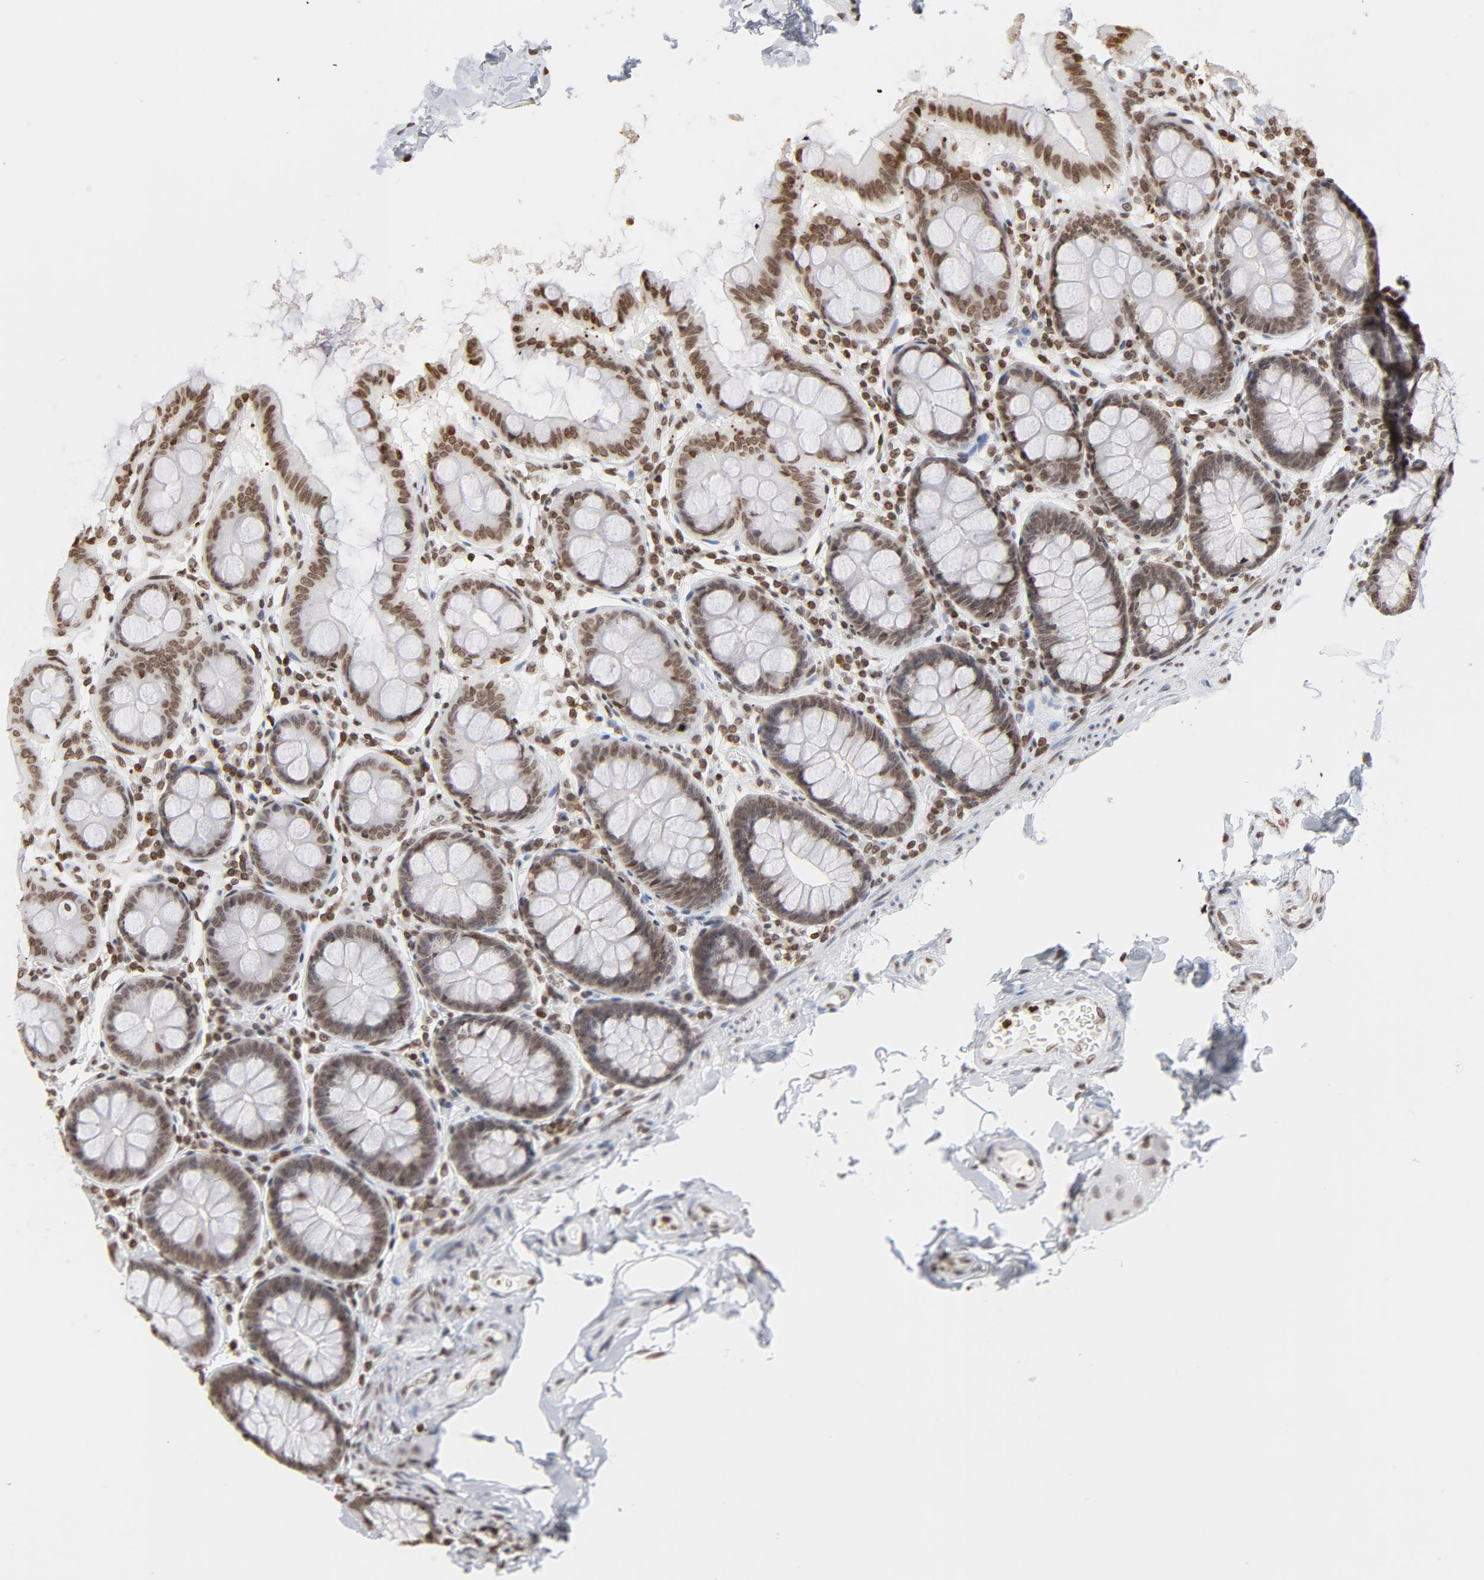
{"staining": {"intensity": "moderate", "quantity": ">75%", "location": "nuclear"}, "tissue": "colon", "cell_type": "Endothelial cells", "image_type": "normal", "snomed": [{"axis": "morphology", "description": "Normal tissue, NOS"}, {"axis": "topography", "description": "Colon"}], "caption": "Immunohistochemistry (IHC) (DAB (3,3'-diaminobenzidine)) staining of normal human colon exhibits moderate nuclear protein positivity in approximately >75% of endothelial cells.", "gene": "H2AC12", "patient": {"sex": "female", "age": 61}}